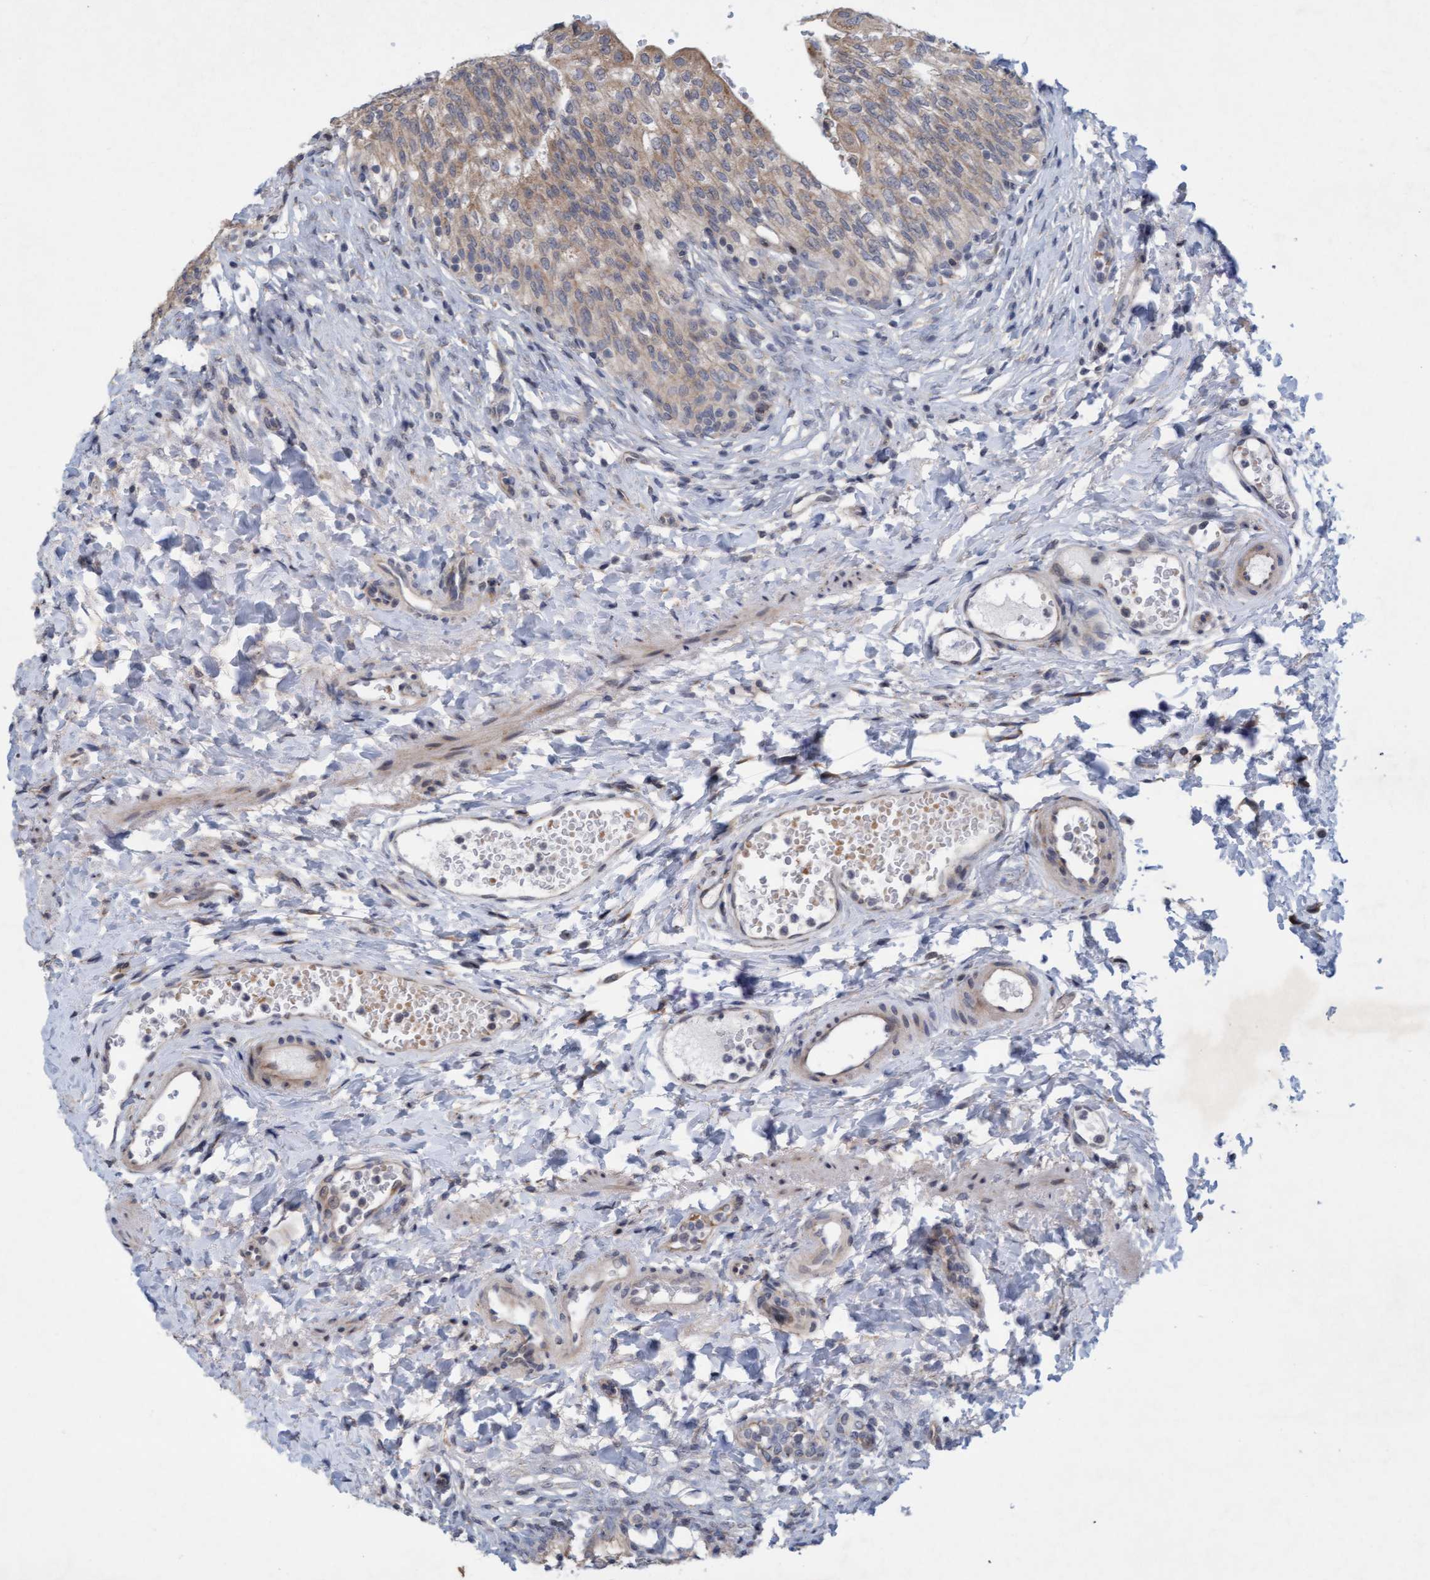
{"staining": {"intensity": "moderate", "quantity": ">75%", "location": "cytoplasmic/membranous"}, "tissue": "urinary bladder", "cell_type": "Urothelial cells", "image_type": "normal", "snomed": [{"axis": "morphology", "description": "Urothelial carcinoma, High grade"}, {"axis": "topography", "description": "Urinary bladder"}], "caption": "DAB immunohistochemical staining of benign human urinary bladder exhibits moderate cytoplasmic/membranous protein expression in about >75% of urothelial cells.", "gene": "DDHD2", "patient": {"sex": "male", "age": 46}}